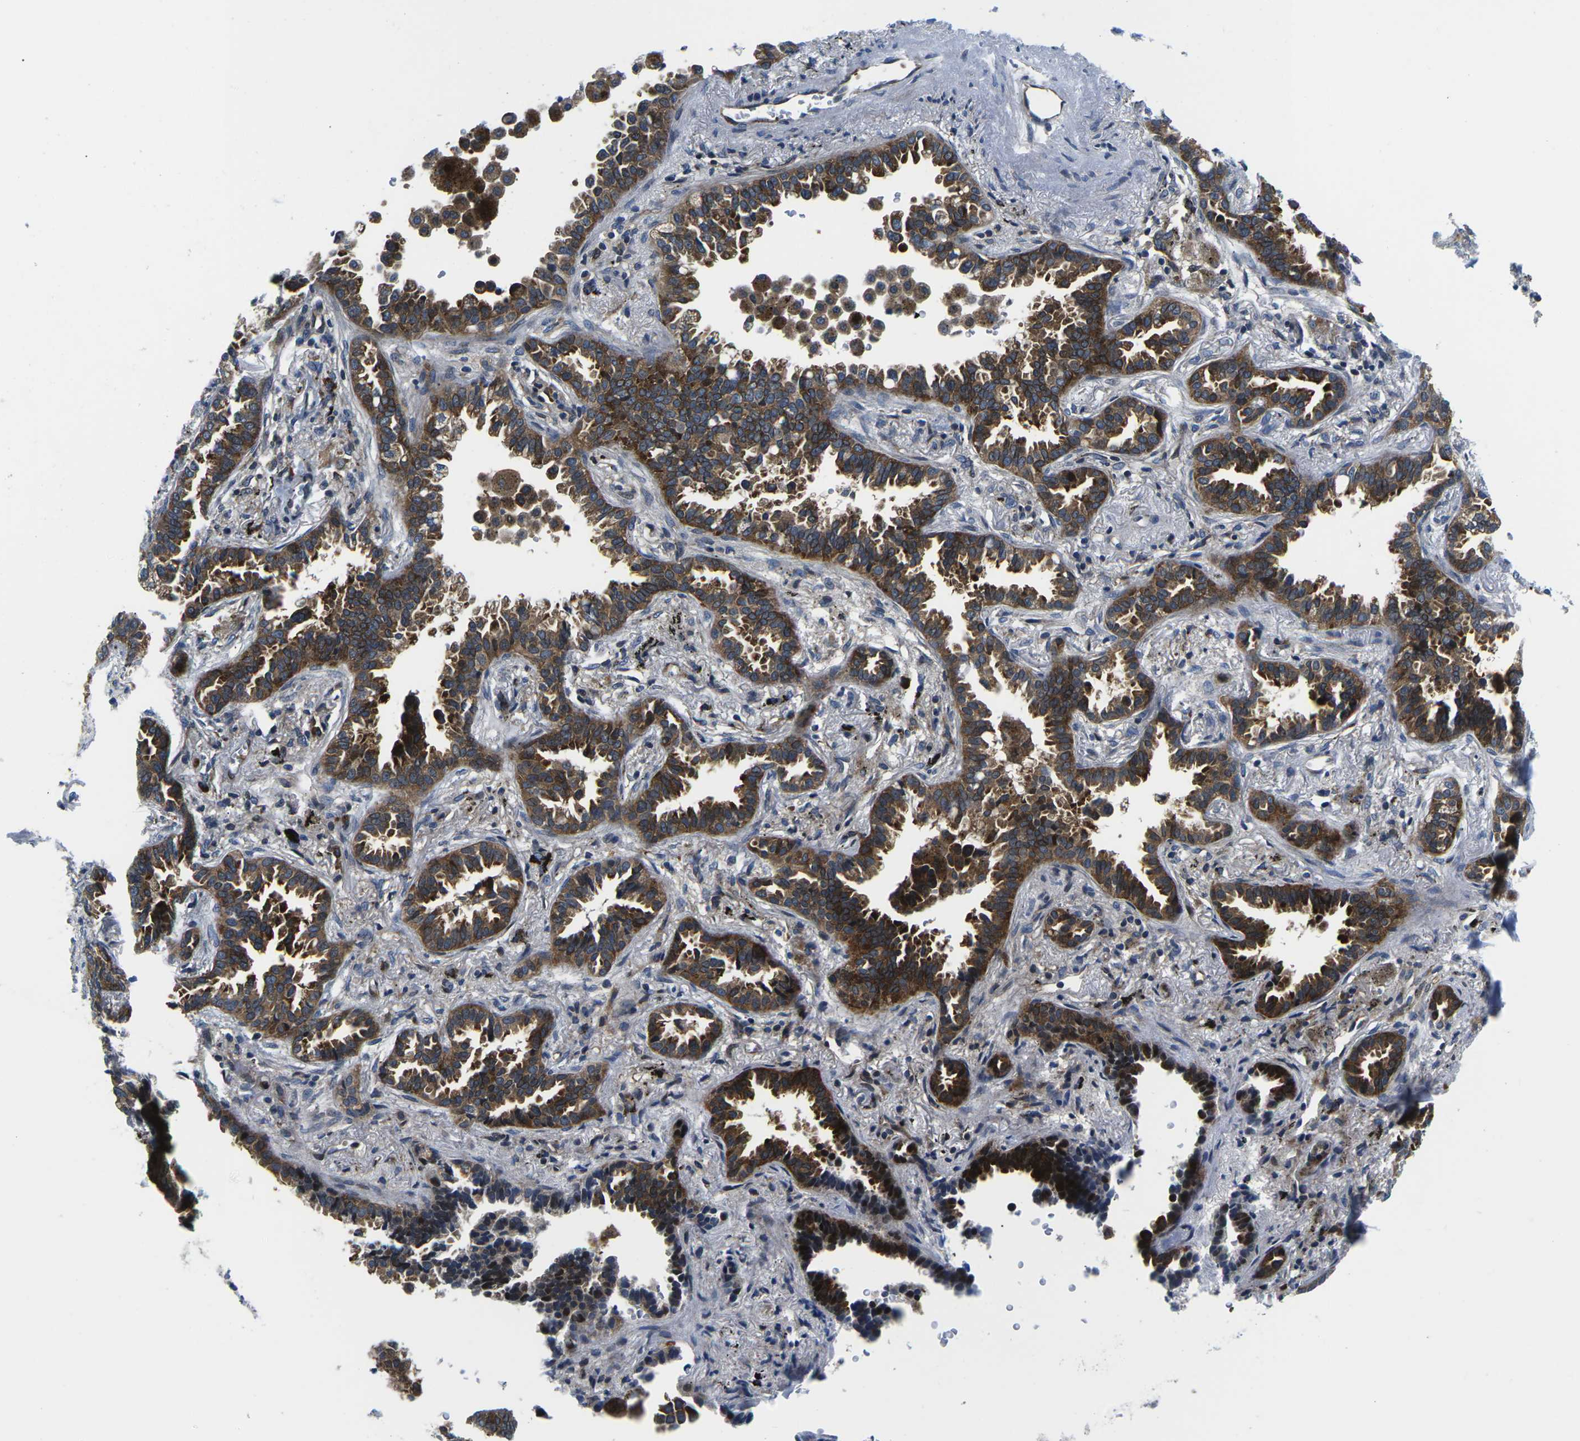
{"staining": {"intensity": "moderate", "quantity": ">75%", "location": "cytoplasmic/membranous"}, "tissue": "lung cancer", "cell_type": "Tumor cells", "image_type": "cancer", "snomed": [{"axis": "morphology", "description": "Normal tissue, NOS"}, {"axis": "morphology", "description": "Adenocarcinoma, NOS"}, {"axis": "topography", "description": "Lung"}], "caption": "Immunohistochemical staining of lung adenocarcinoma reveals medium levels of moderate cytoplasmic/membranous expression in about >75% of tumor cells.", "gene": "EIF4E", "patient": {"sex": "male", "age": 59}}